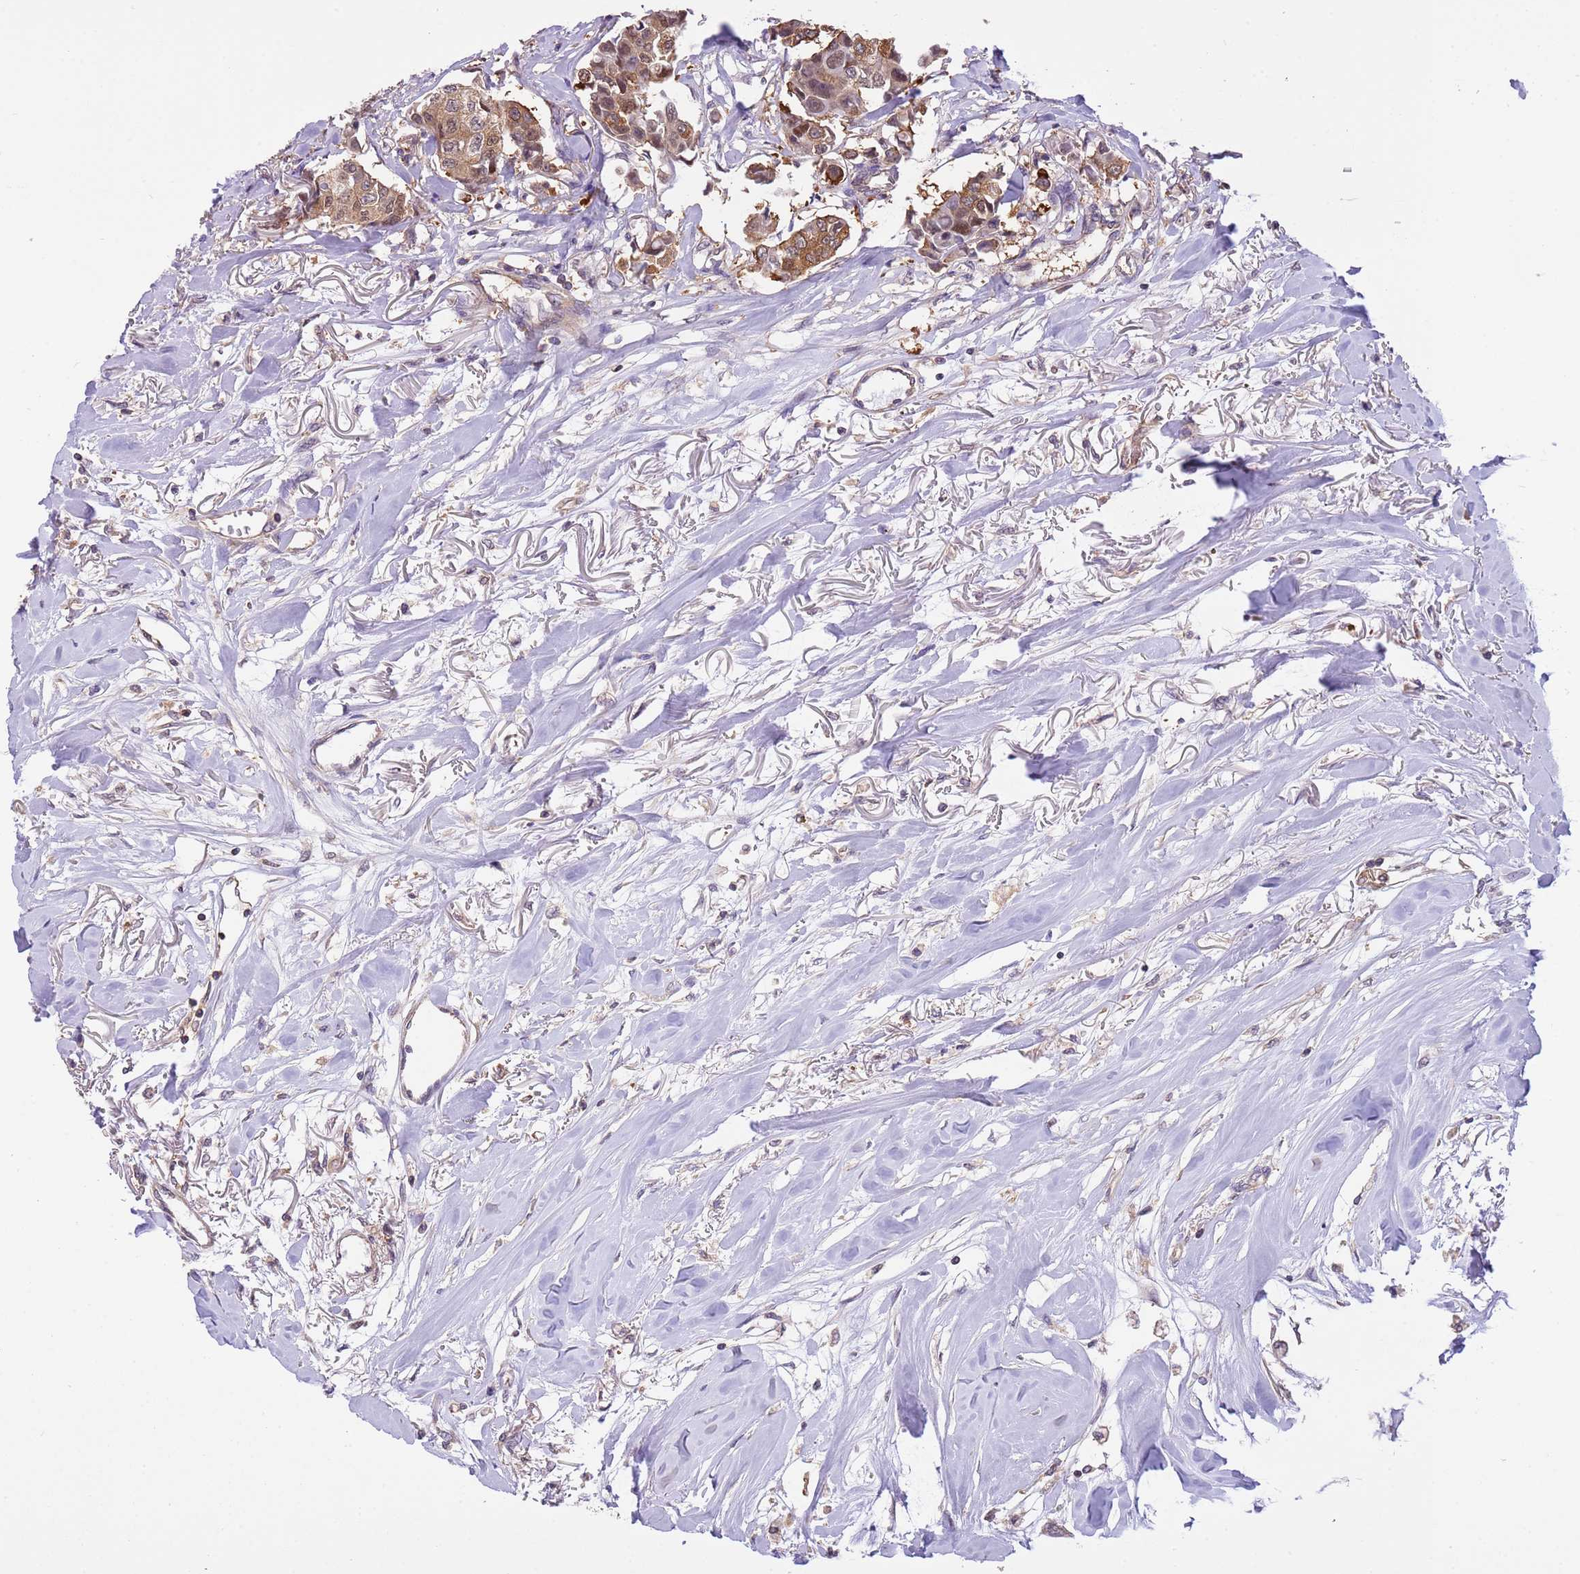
{"staining": {"intensity": "moderate", "quantity": ">75%", "location": "cytoplasmic/membranous,nuclear"}, "tissue": "breast cancer", "cell_type": "Tumor cells", "image_type": "cancer", "snomed": [{"axis": "morphology", "description": "Duct carcinoma"}, {"axis": "topography", "description": "Breast"}], "caption": "This micrograph displays breast cancer stained with immunohistochemistry (IHC) to label a protein in brown. The cytoplasmic/membranous and nuclear of tumor cells show moderate positivity for the protein. Nuclei are counter-stained blue.", "gene": "STIP1", "patient": {"sex": "female", "age": 80}}